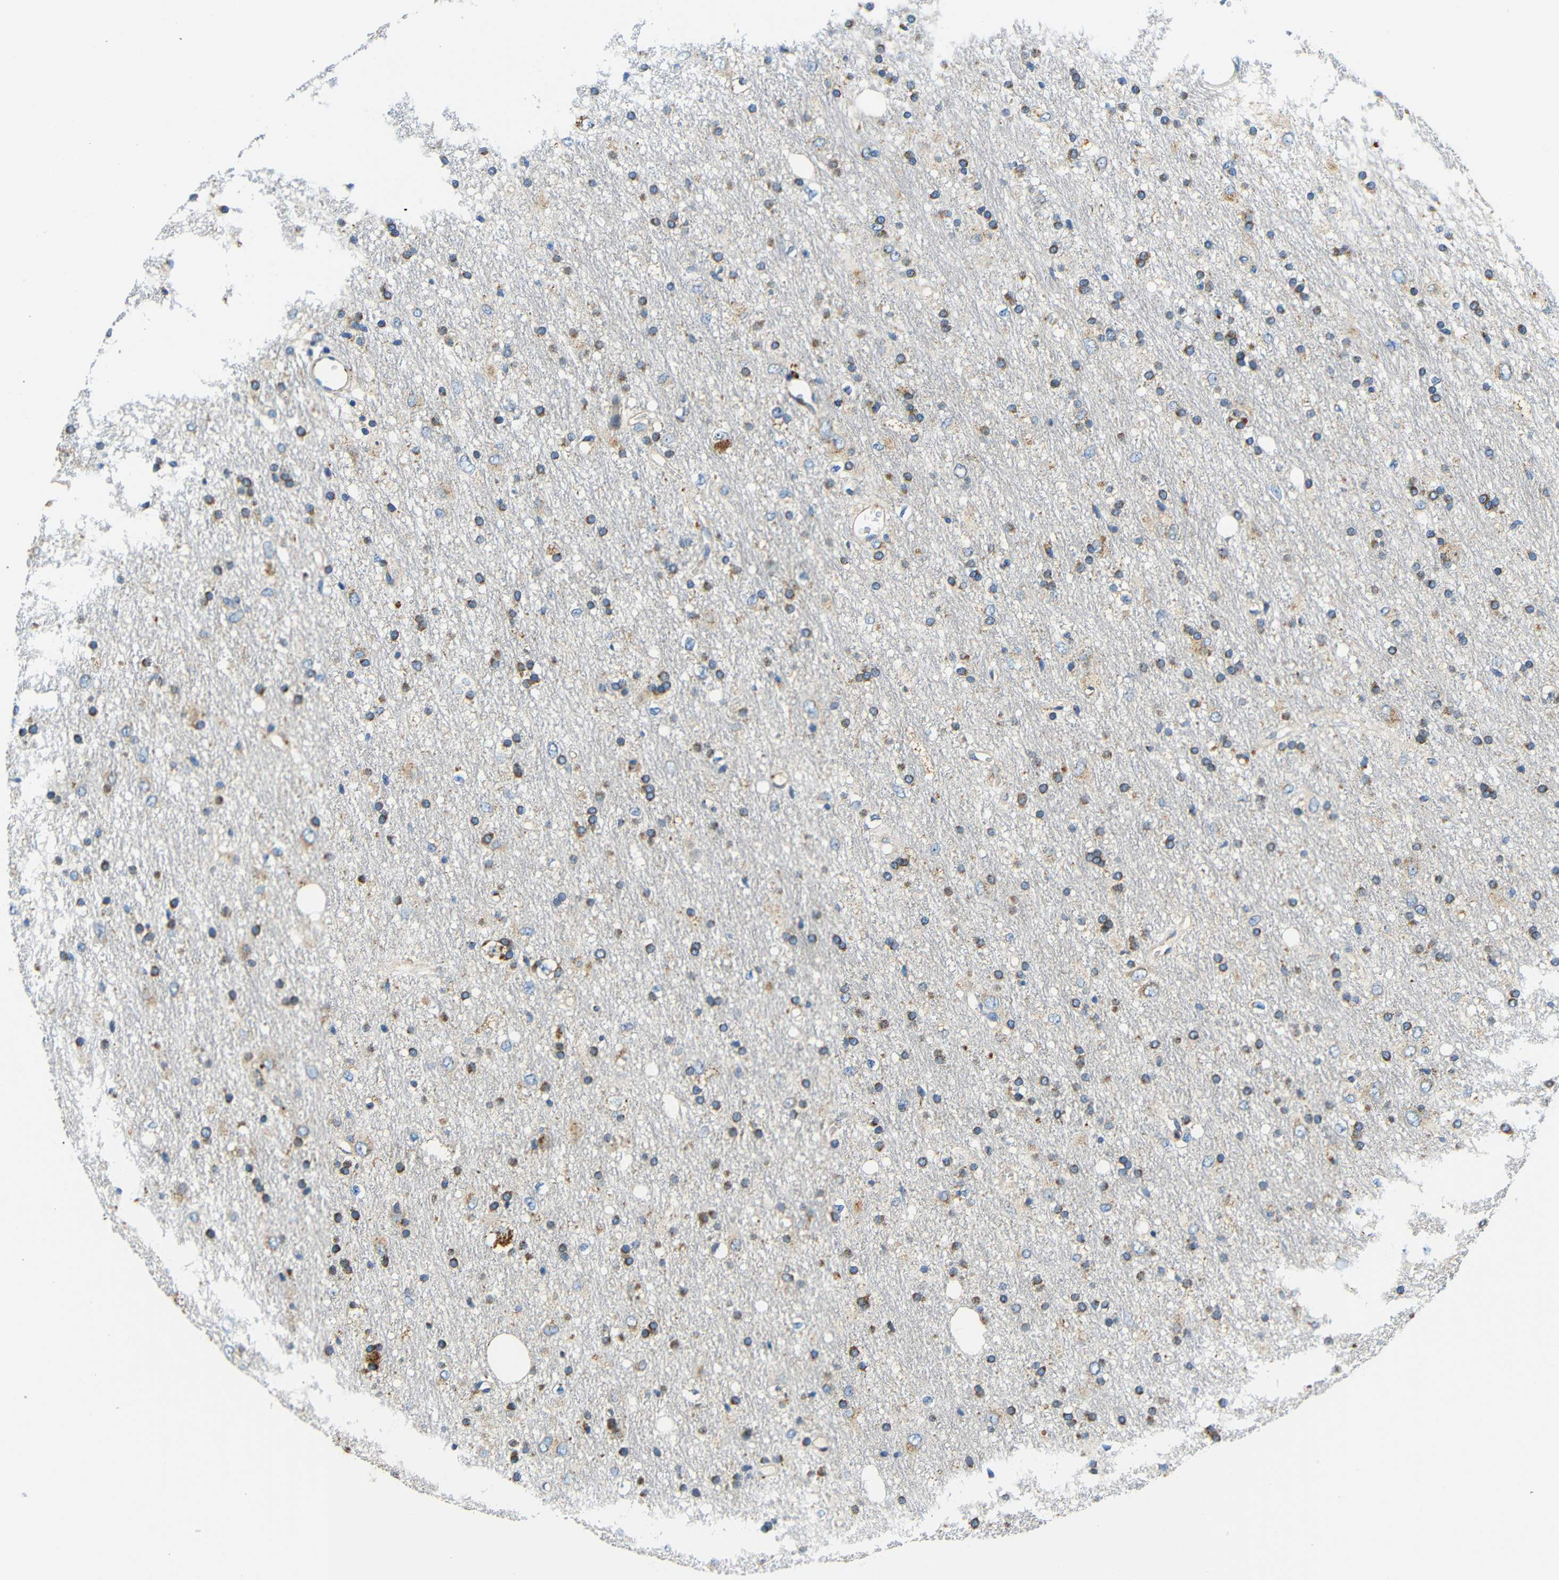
{"staining": {"intensity": "moderate", "quantity": "25%-75%", "location": "cytoplasmic/membranous"}, "tissue": "glioma", "cell_type": "Tumor cells", "image_type": "cancer", "snomed": [{"axis": "morphology", "description": "Glioma, malignant, Low grade"}, {"axis": "topography", "description": "Brain"}], "caption": "The immunohistochemical stain labels moderate cytoplasmic/membranous expression in tumor cells of glioma tissue. (brown staining indicates protein expression, while blue staining denotes nuclei).", "gene": "USO1", "patient": {"sex": "male", "age": 77}}